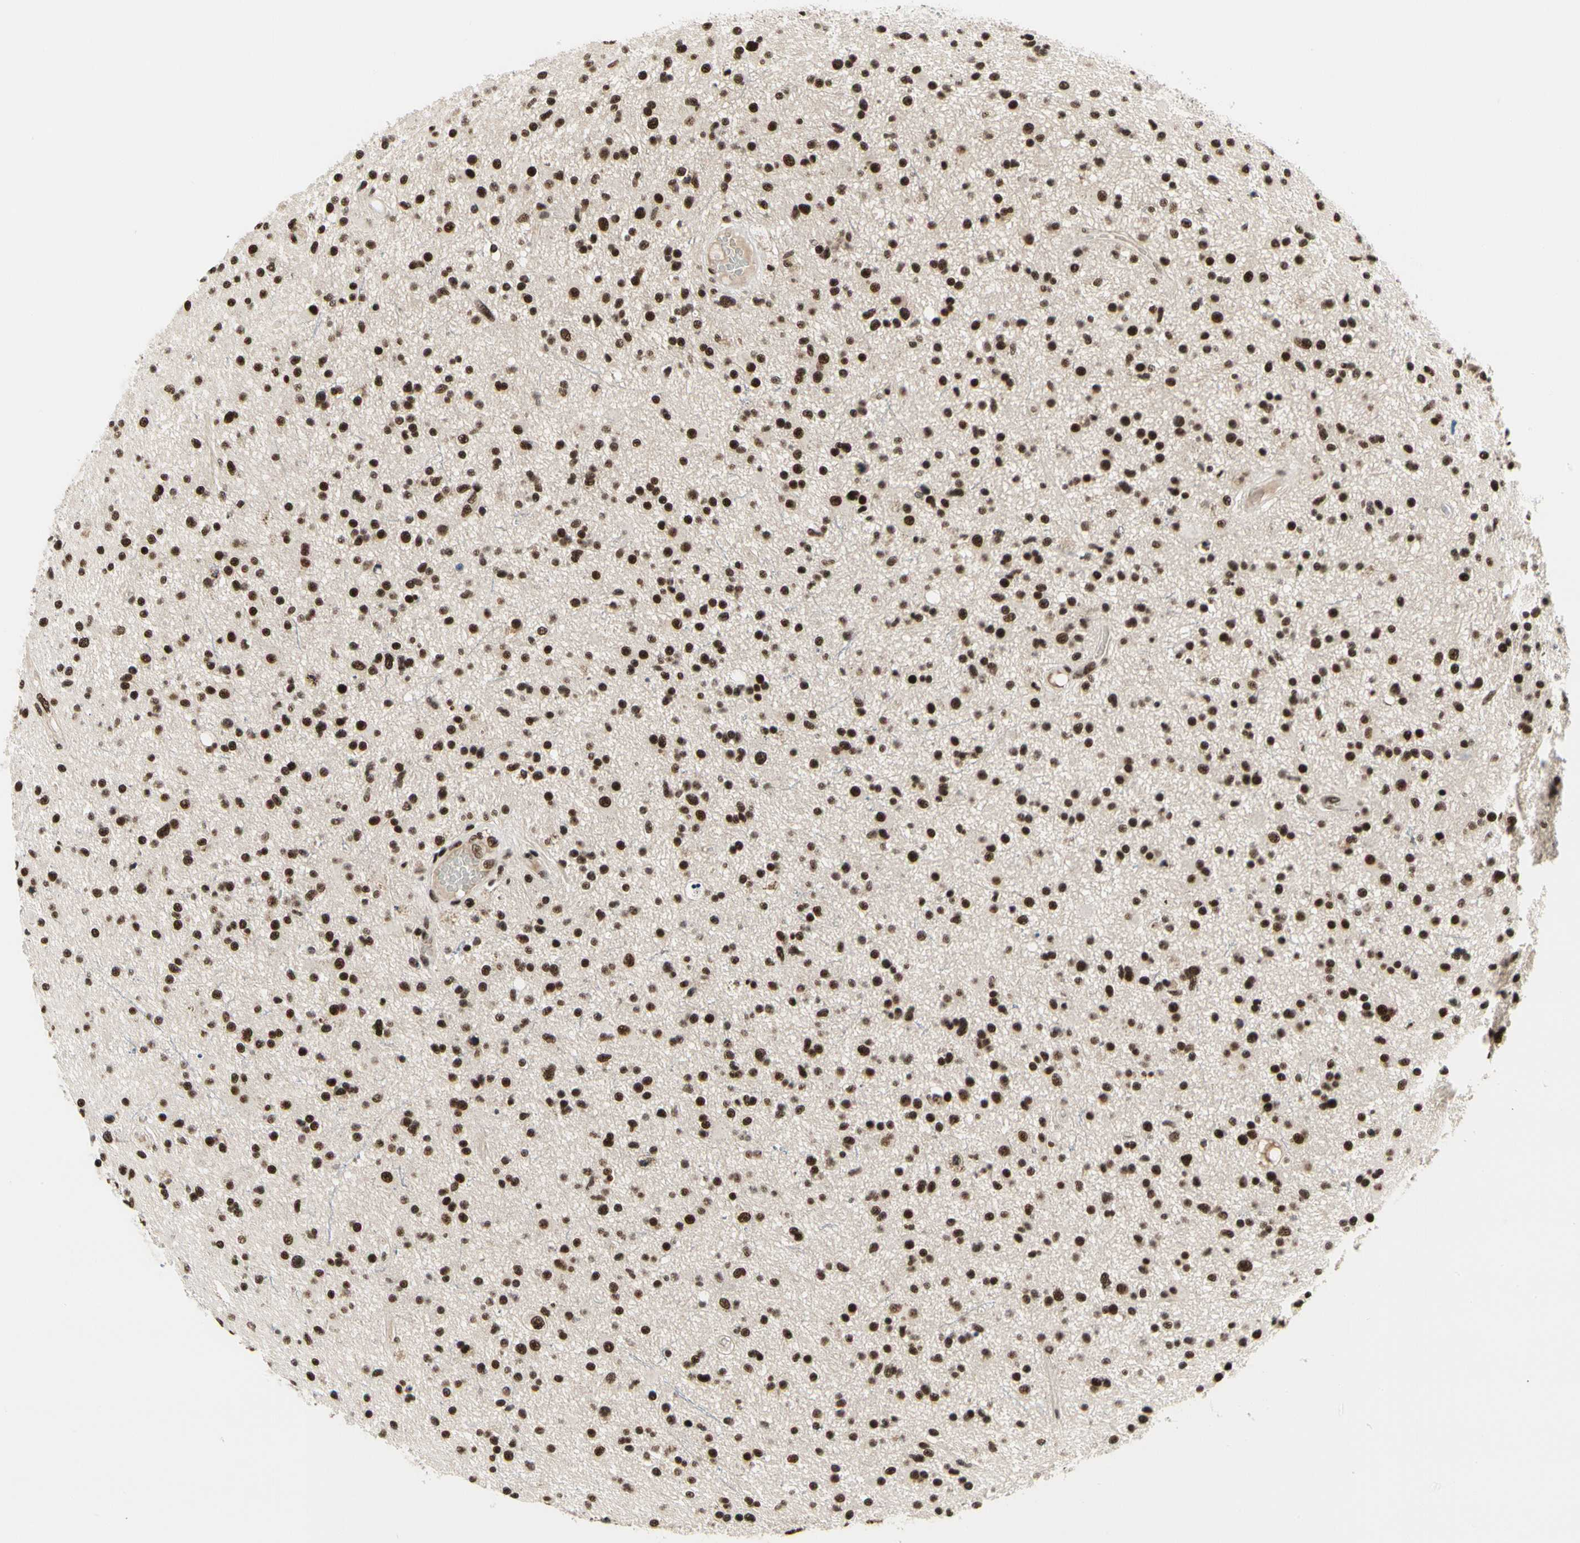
{"staining": {"intensity": "strong", "quantity": ">75%", "location": "nuclear"}, "tissue": "glioma", "cell_type": "Tumor cells", "image_type": "cancer", "snomed": [{"axis": "morphology", "description": "Glioma, malignant, High grade"}, {"axis": "topography", "description": "Brain"}], "caption": "A histopathology image showing strong nuclear staining in about >75% of tumor cells in glioma, as visualized by brown immunohistochemical staining.", "gene": "SRSF11", "patient": {"sex": "male", "age": 33}}